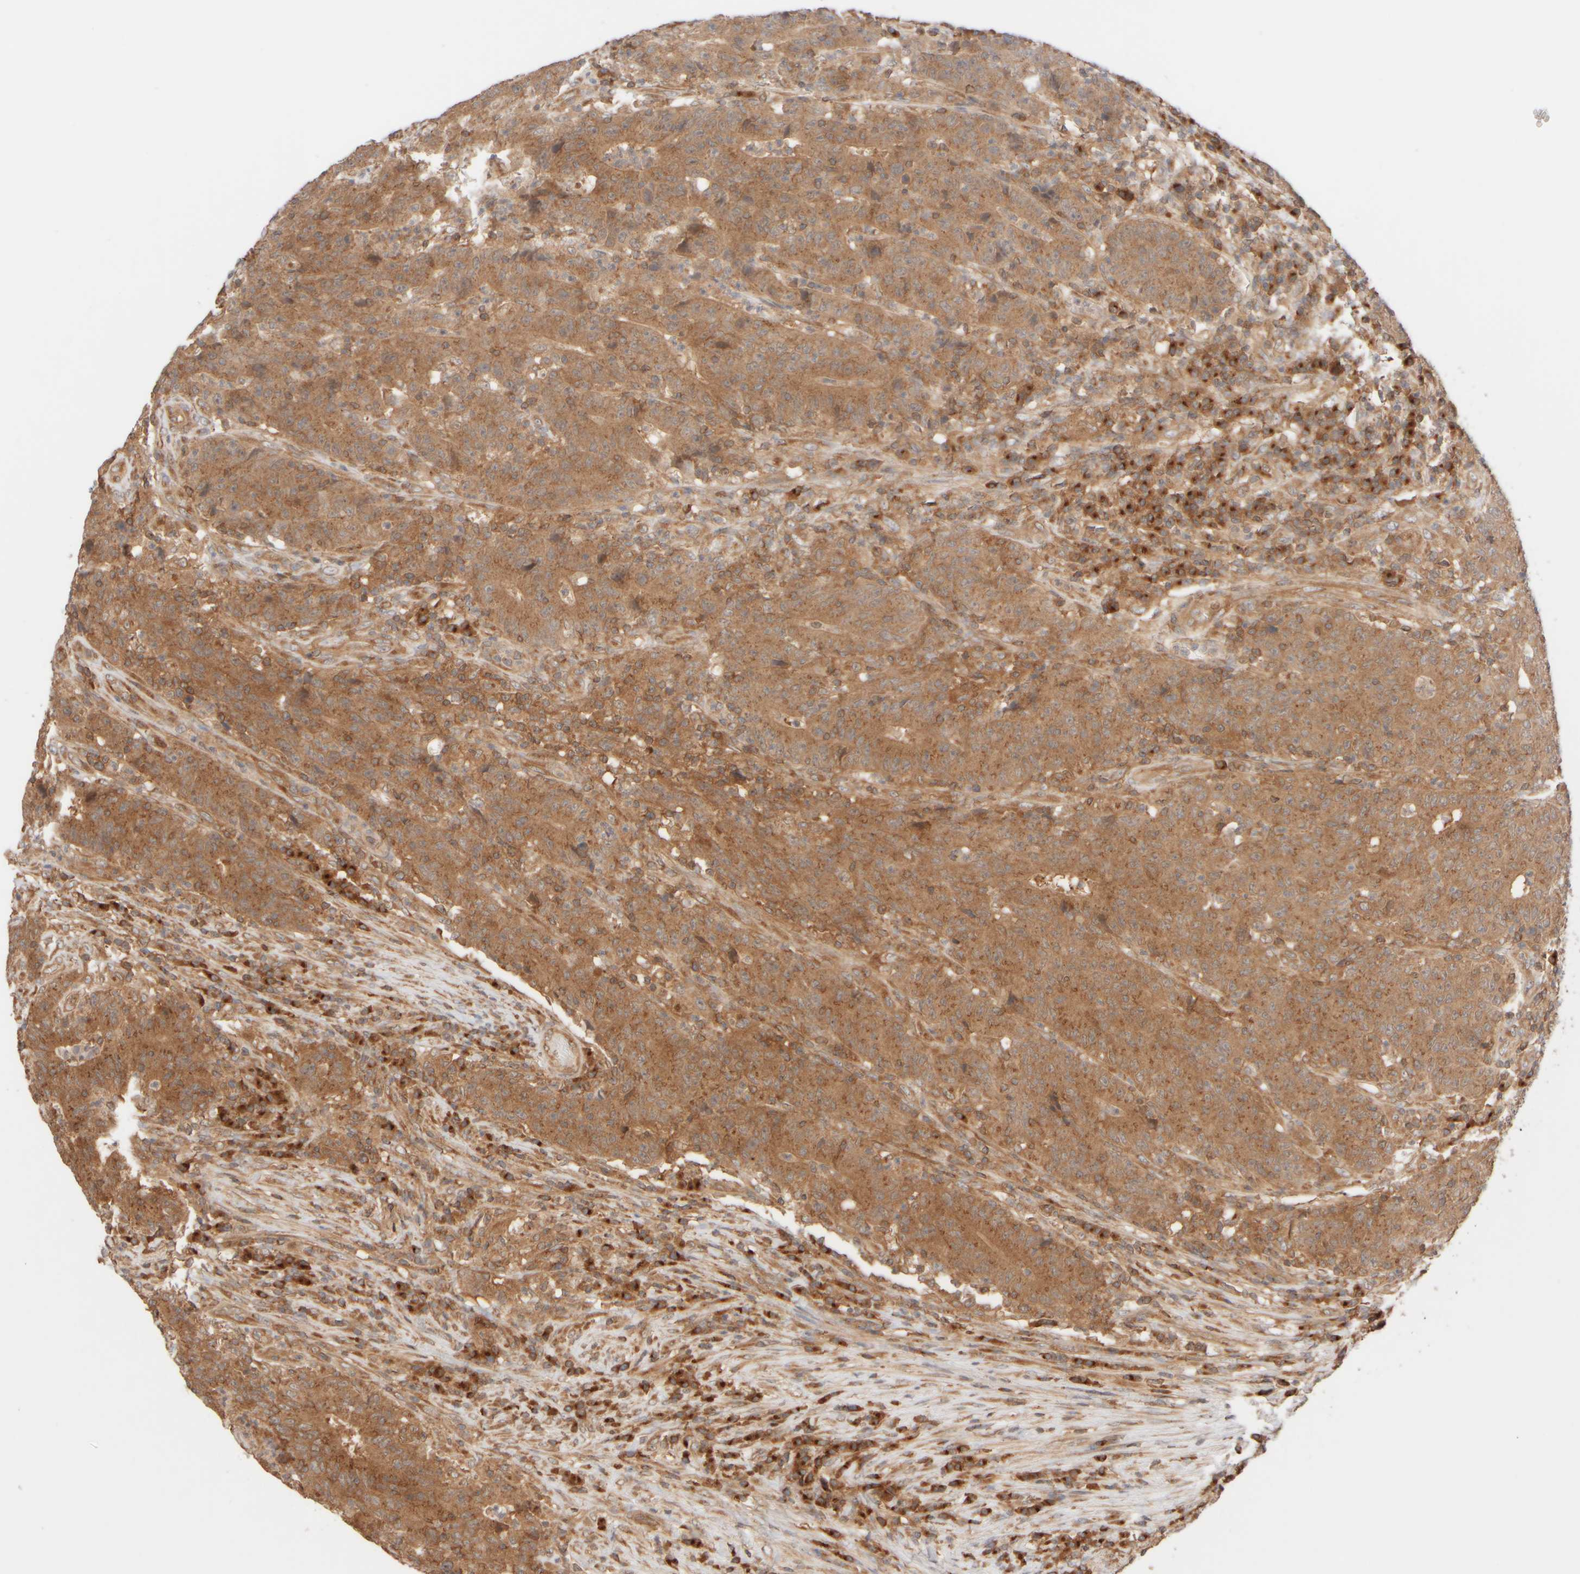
{"staining": {"intensity": "moderate", "quantity": ">75%", "location": "cytoplasmic/membranous"}, "tissue": "colorectal cancer", "cell_type": "Tumor cells", "image_type": "cancer", "snomed": [{"axis": "morphology", "description": "Normal tissue, NOS"}, {"axis": "morphology", "description": "Adenocarcinoma, NOS"}, {"axis": "topography", "description": "Colon"}], "caption": "Protein expression analysis of human colorectal adenocarcinoma reveals moderate cytoplasmic/membranous staining in approximately >75% of tumor cells.", "gene": "RABEP1", "patient": {"sex": "female", "age": 75}}